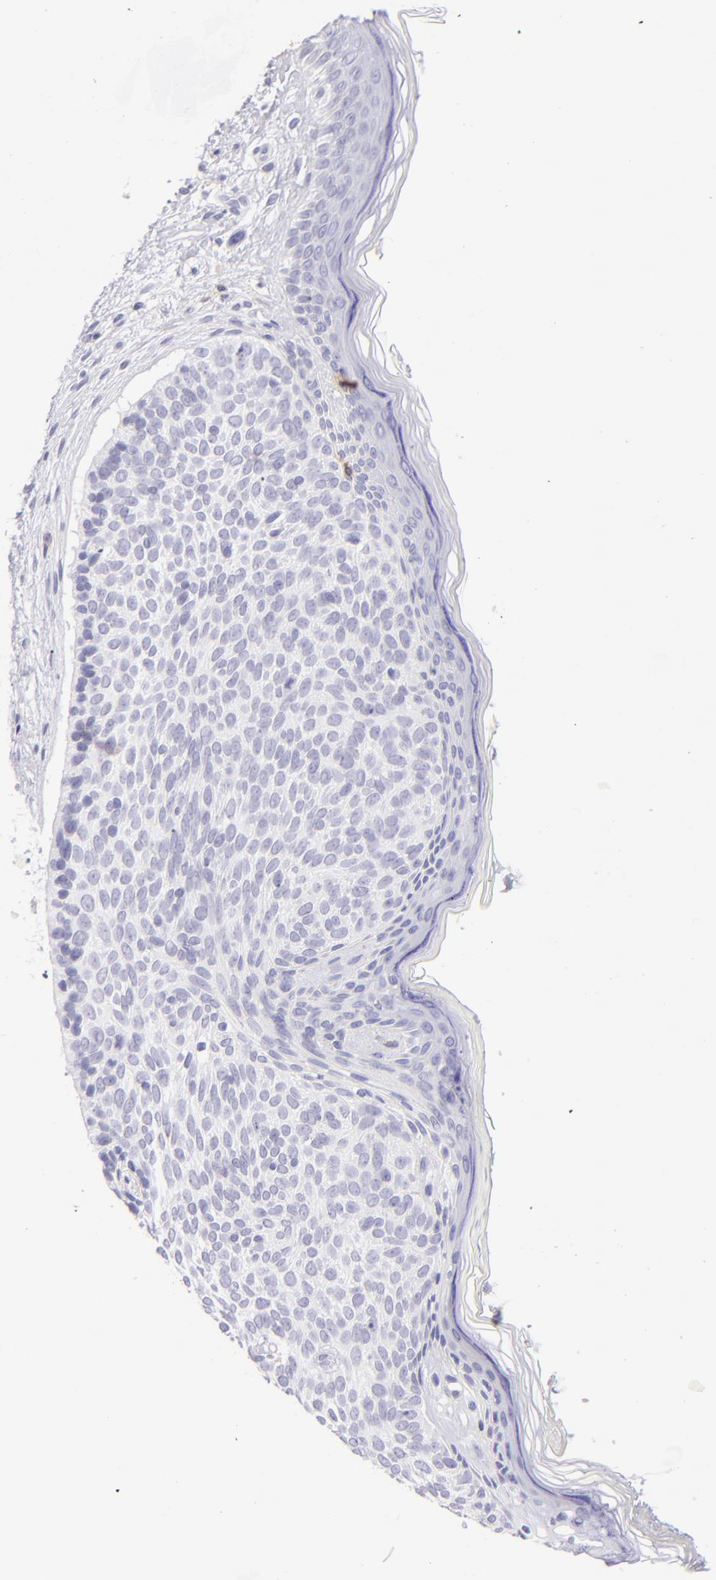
{"staining": {"intensity": "negative", "quantity": "none", "location": "none"}, "tissue": "skin cancer", "cell_type": "Tumor cells", "image_type": "cancer", "snomed": [{"axis": "morphology", "description": "Basal cell carcinoma"}, {"axis": "topography", "description": "Skin"}], "caption": "Immunohistochemical staining of human skin cancer shows no significant positivity in tumor cells. The staining is performed using DAB (3,3'-diaminobenzidine) brown chromogen with nuclei counter-stained in using hematoxylin.", "gene": "CD69", "patient": {"sex": "female", "age": 78}}